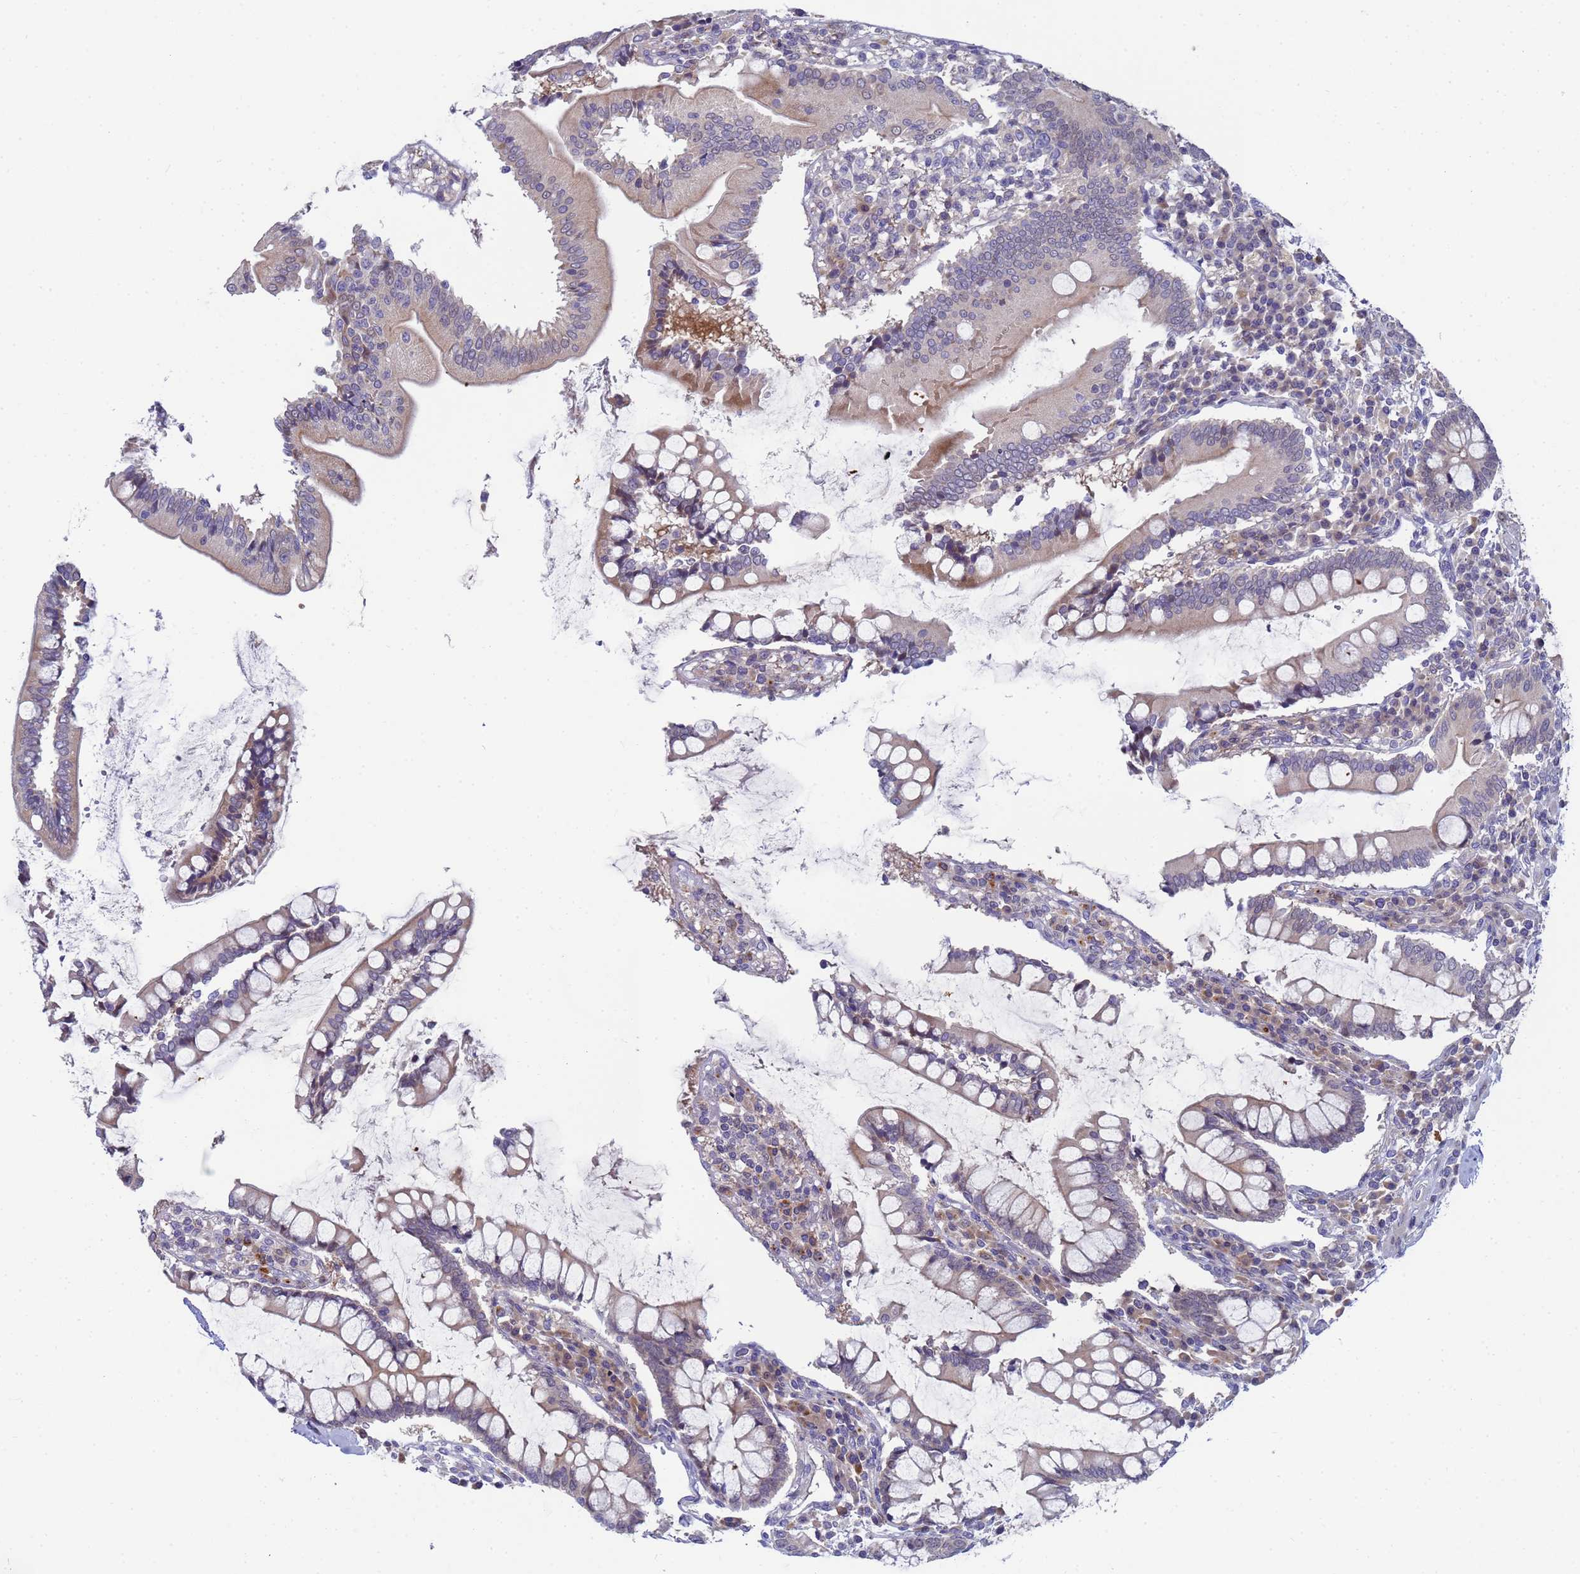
{"staining": {"intensity": "weak", "quantity": "25%-75%", "location": "cytoplasmic/membranous"}, "tissue": "colon", "cell_type": "Endothelial cells", "image_type": "normal", "snomed": [{"axis": "morphology", "description": "Normal tissue, NOS"}, {"axis": "topography", "description": "Colon"}], "caption": "Immunohistochemistry micrograph of normal colon: colon stained using immunohistochemistry (IHC) reveals low levels of weak protein expression localized specifically in the cytoplasmic/membranous of endothelial cells, appearing as a cytoplasmic/membranous brown color.", "gene": "ENOSF1", "patient": {"sex": "female", "age": 79}}